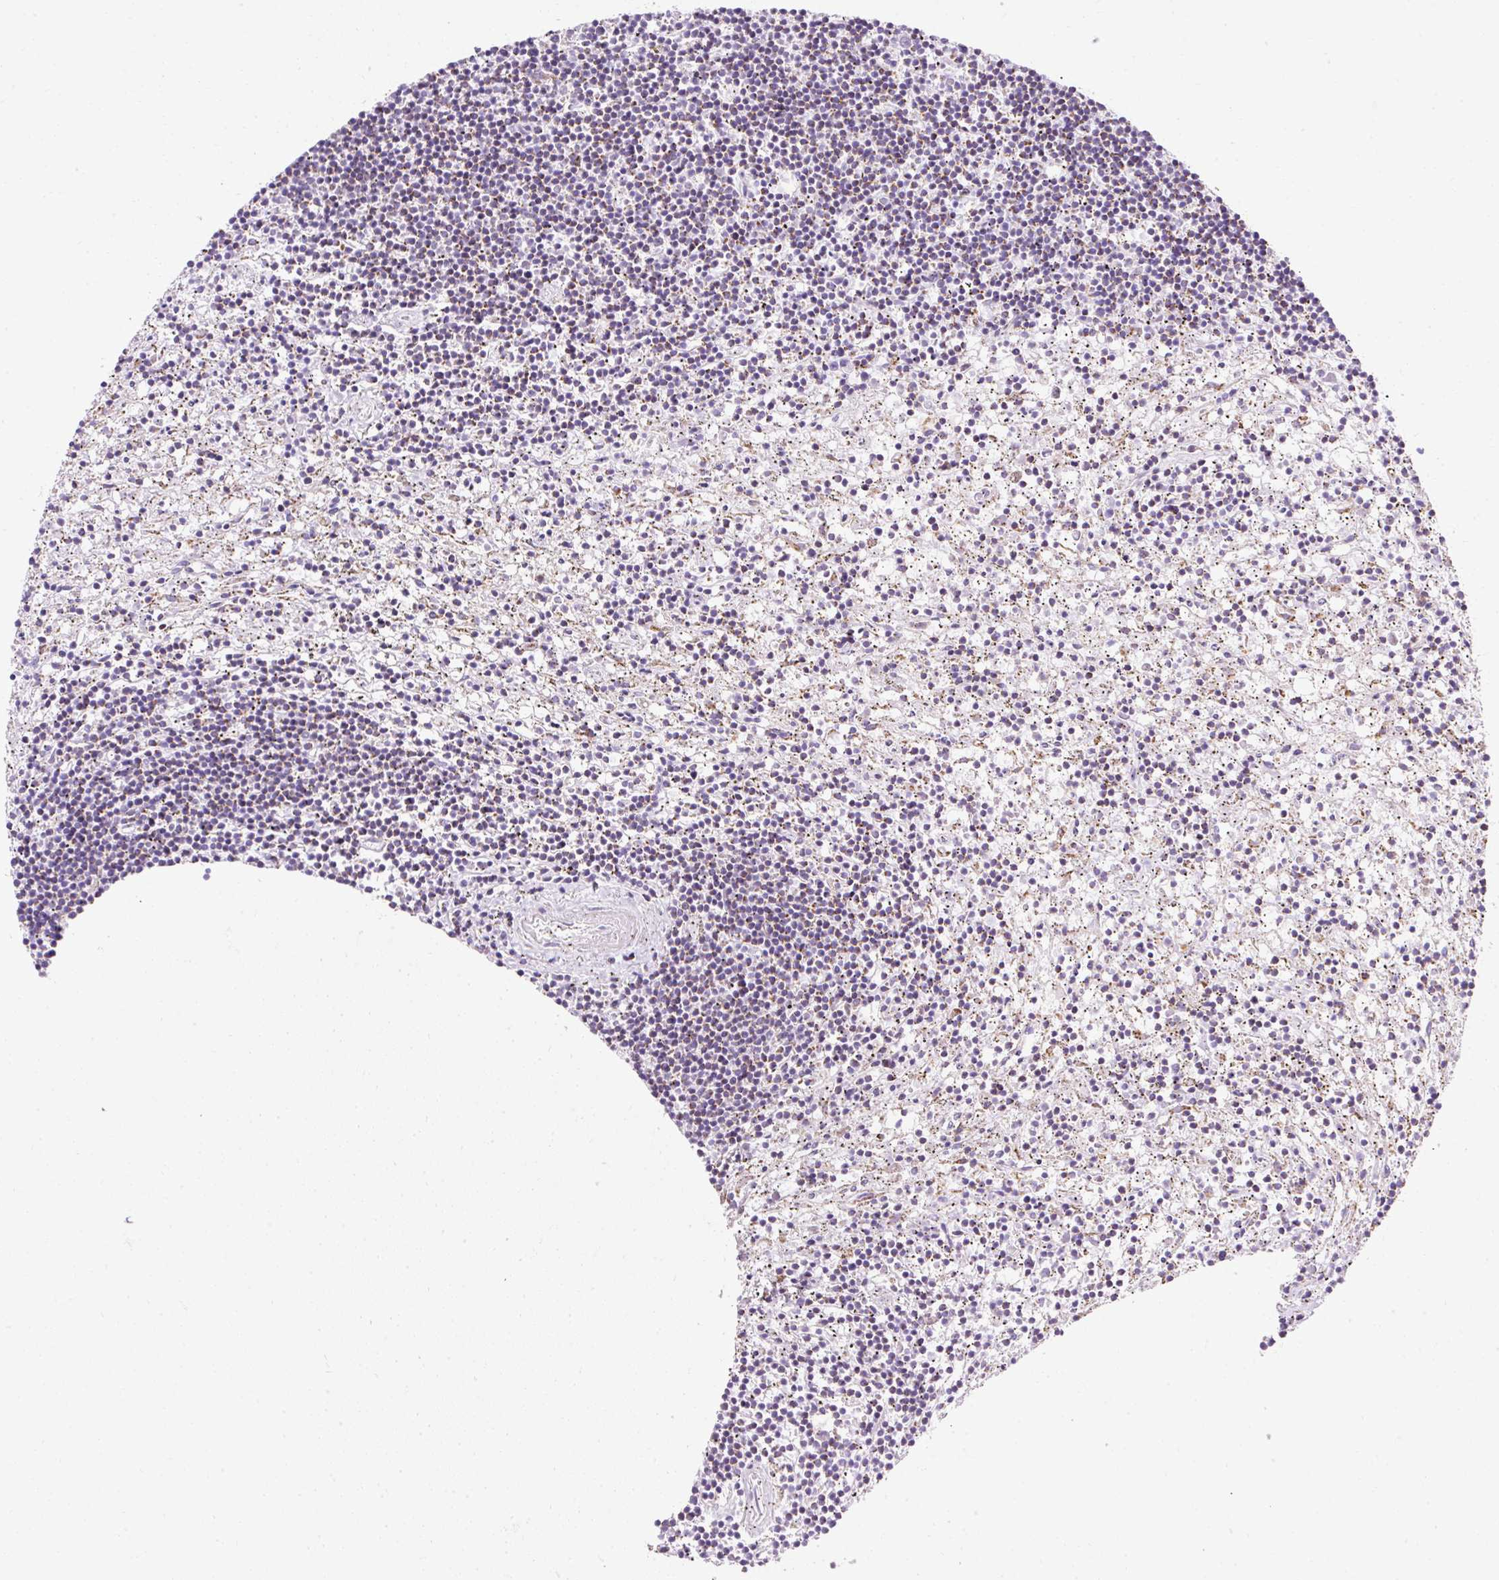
{"staining": {"intensity": "negative", "quantity": "none", "location": "none"}, "tissue": "lymphoma", "cell_type": "Tumor cells", "image_type": "cancer", "snomed": [{"axis": "morphology", "description": "Malignant lymphoma, non-Hodgkin's type, Low grade"}, {"axis": "topography", "description": "Spleen"}], "caption": "Immunohistochemistry micrograph of neoplastic tissue: lymphoma stained with DAB (3,3'-diaminobenzidine) shows no significant protein positivity in tumor cells.", "gene": "PLPP2", "patient": {"sex": "male", "age": 76}}